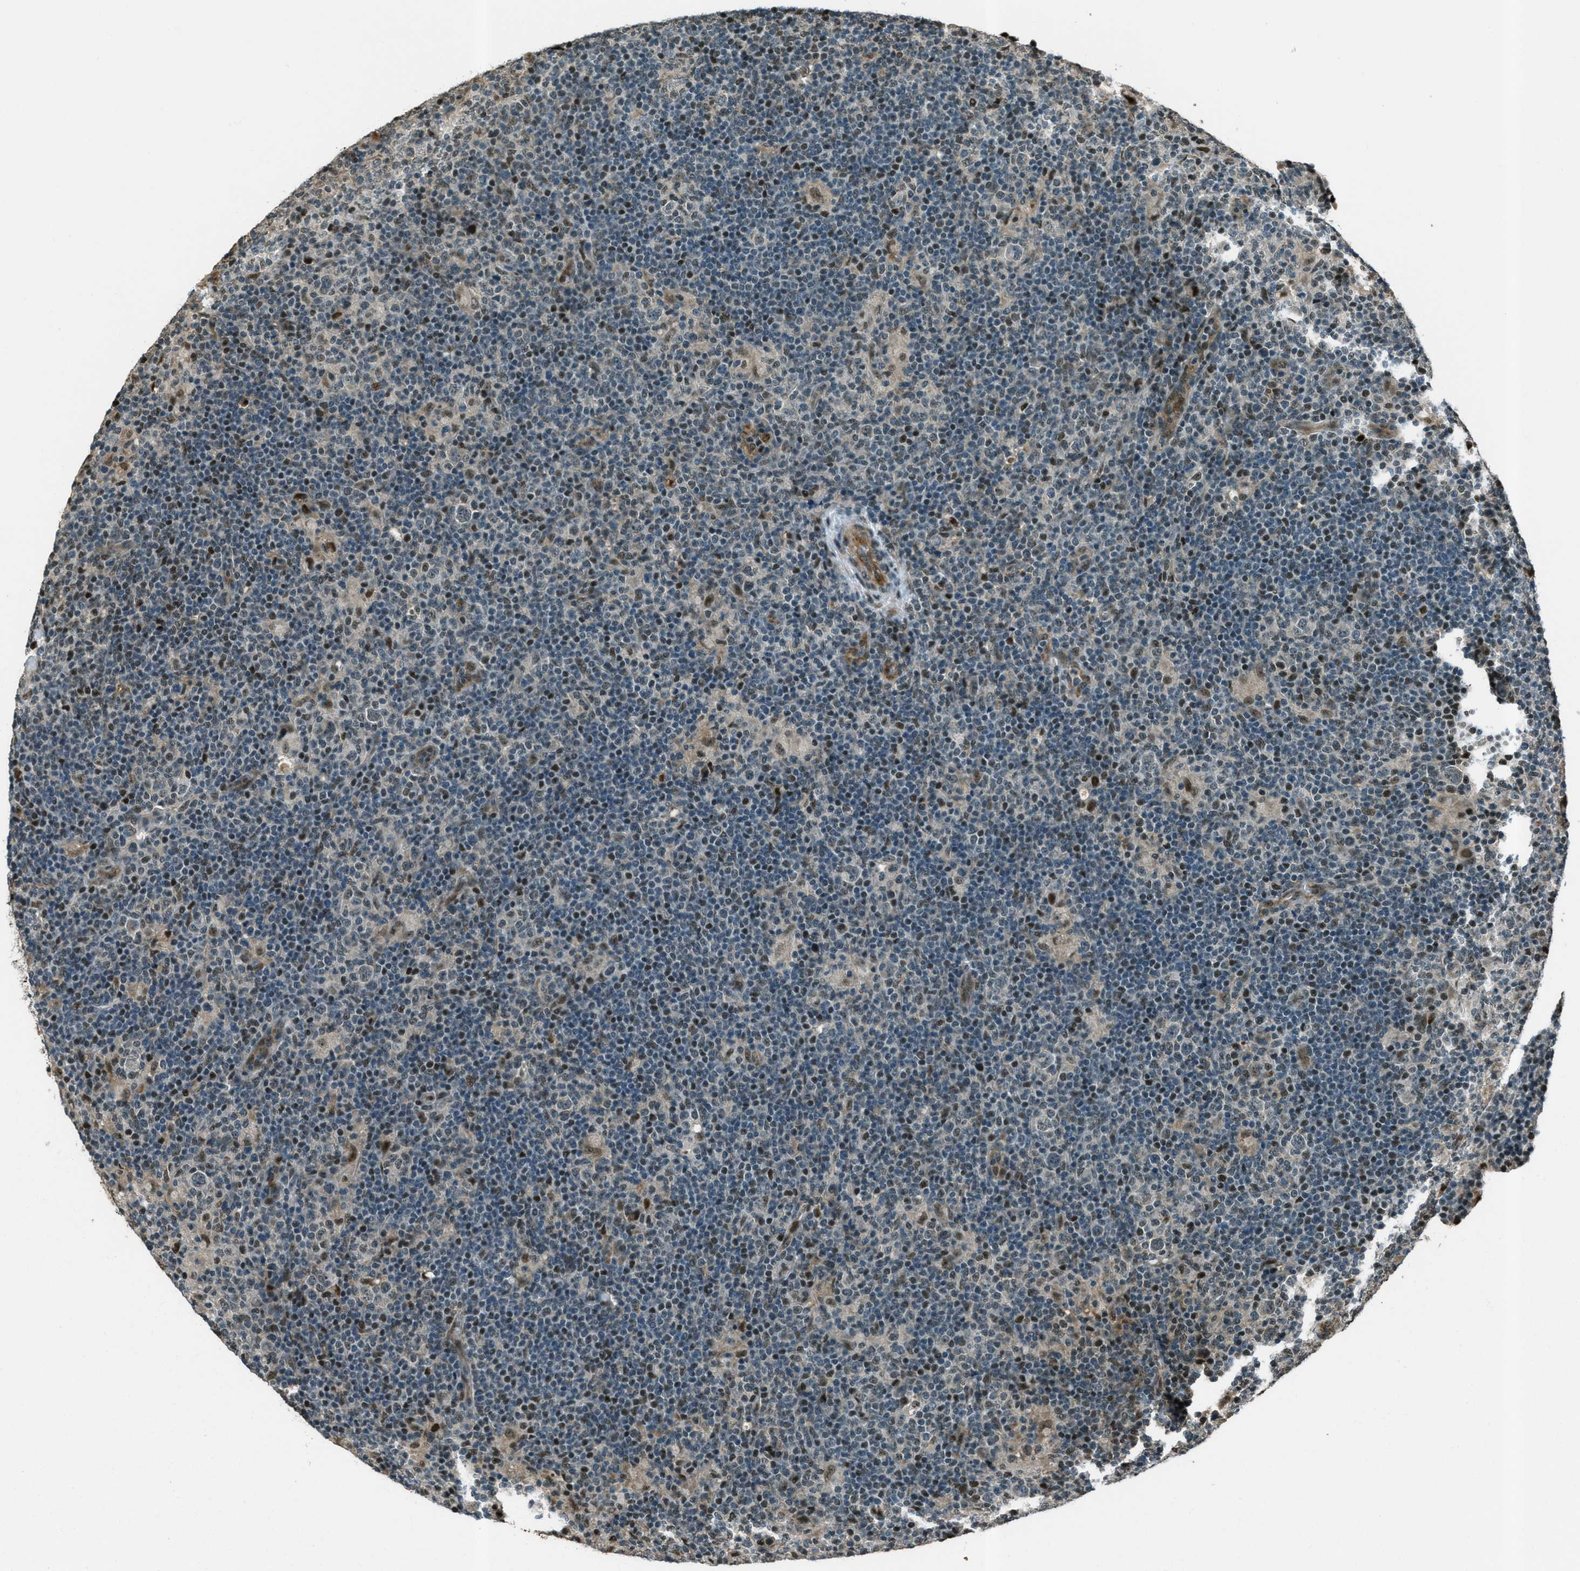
{"staining": {"intensity": "weak", "quantity": "25%-75%", "location": "cytoplasmic/membranous,nuclear"}, "tissue": "lymphoma", "cell_type": "Tumor cells", "image_type": "cancer", "snomed": [{"axis": "morphology", "description": "Hodgkin's disease, NOS"}, {"axis": "topography", "description": "Lymph node"}], "caption": "A high-resolution photomicrograph shows immunohistochemistry staining of lymphoma, which exhibits weak cytoplasmic/membranous and nuclear expression in approximately 25%-75% of tumor cells.", "gene": "TARDBP", "patient": {"sex": "female", "age": 57}}